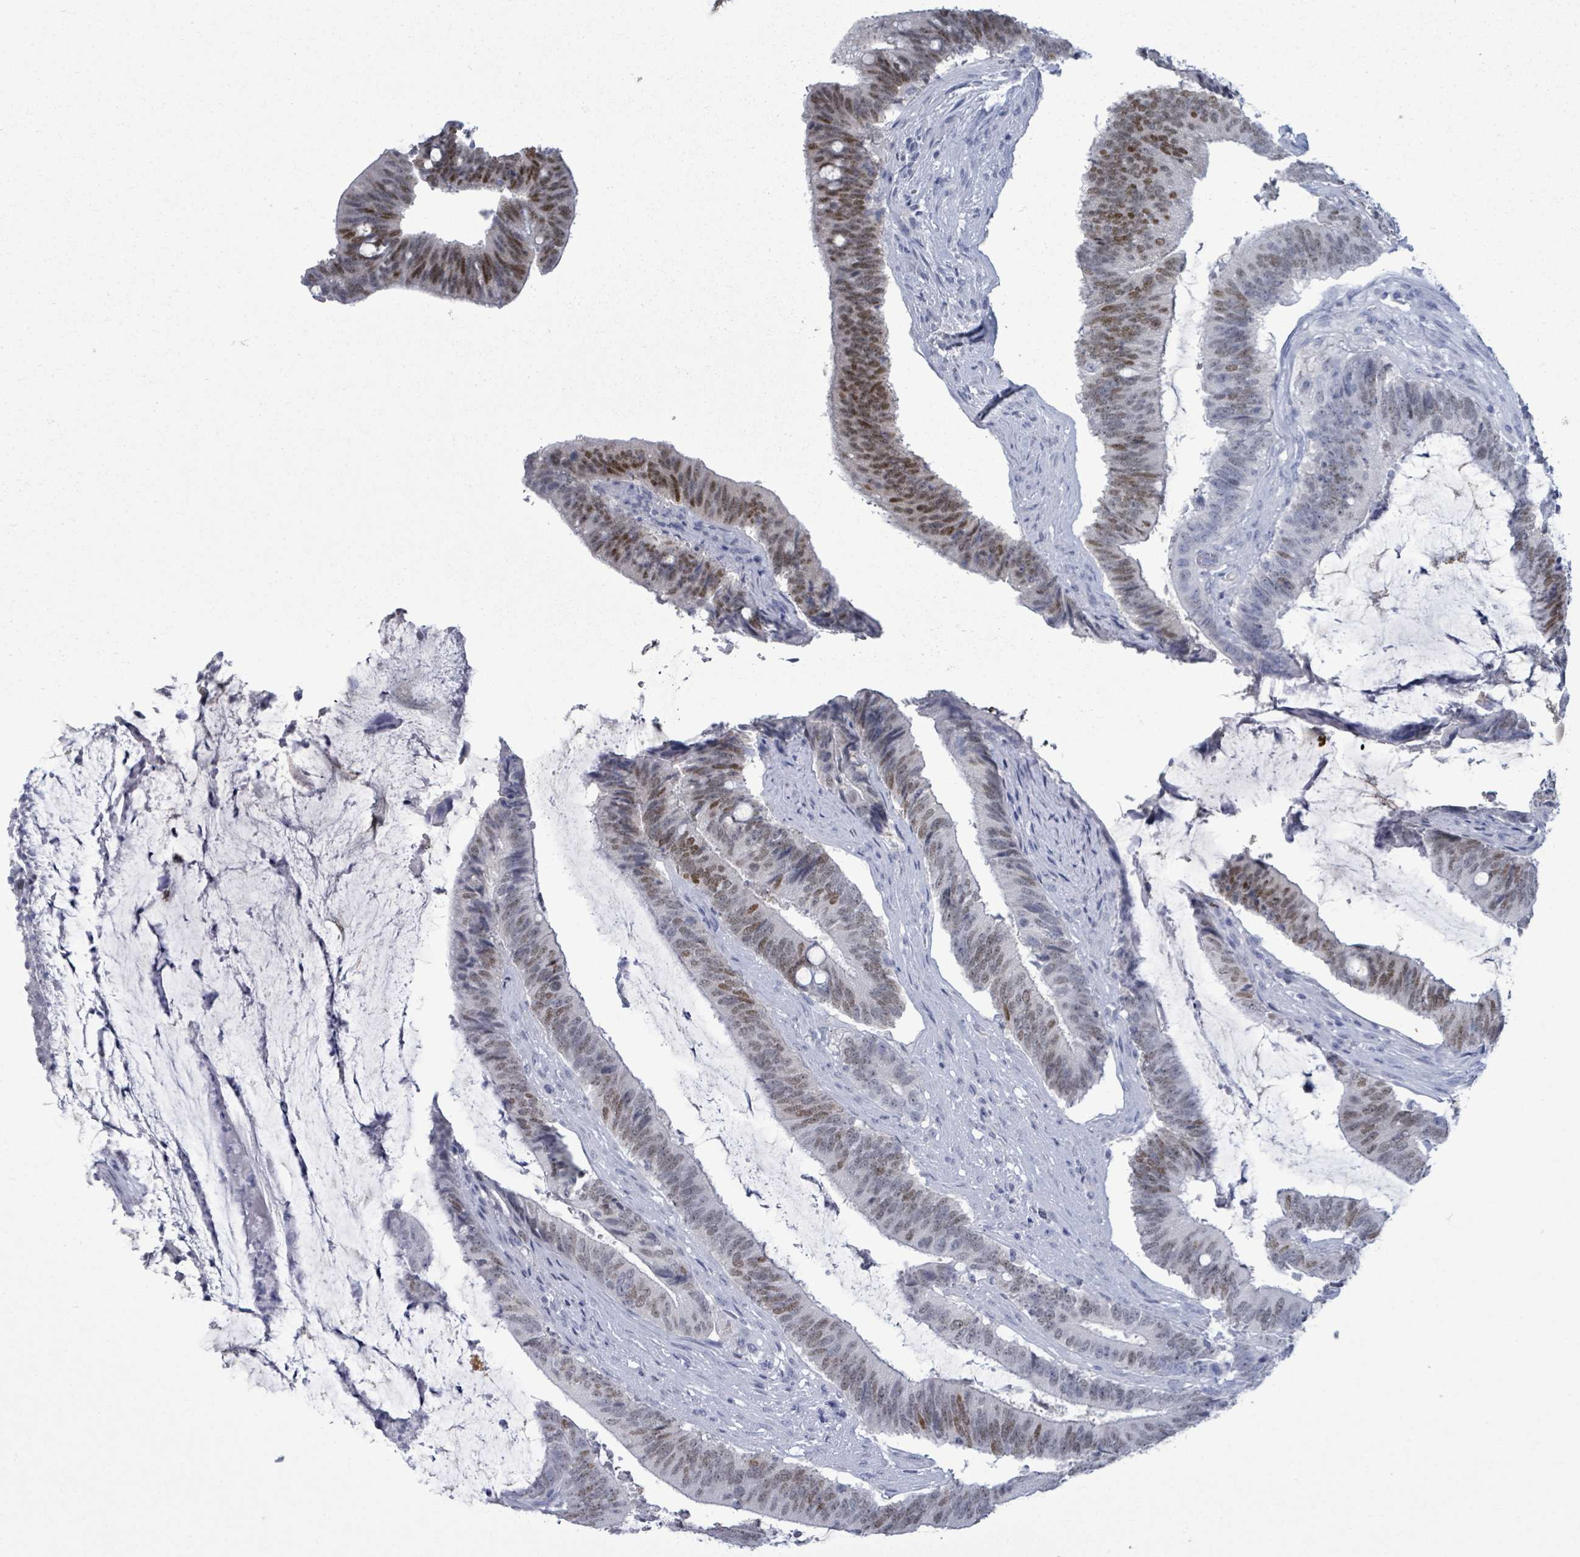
{"staining": {"intensity": "moderate", "quantity": "25%-75%", "location": "nuclear"}, "tissue": "colorectal cancer", "cell_type": "Tumor cells", "image_type": "cancer", "snomed": [{"axis": "morphology", "description": "Adenocarcinoma, NOS"}, {"axis": "topography", "description": "Colon"}], "caption": "High-power microscopy captured an immunohistochemistry (IHC) photomicrograph of colorectal adenocarcinoma, revealing moderate nuclear expression in approximately 25%-75% of tumor cells. The staining was performed using DAB, with brown indicating positive protein expression. Nuclei are stained blue with hematoxylin.", "gene": "NKX2-1", "patient": {"sex": "female", "age": 43}}